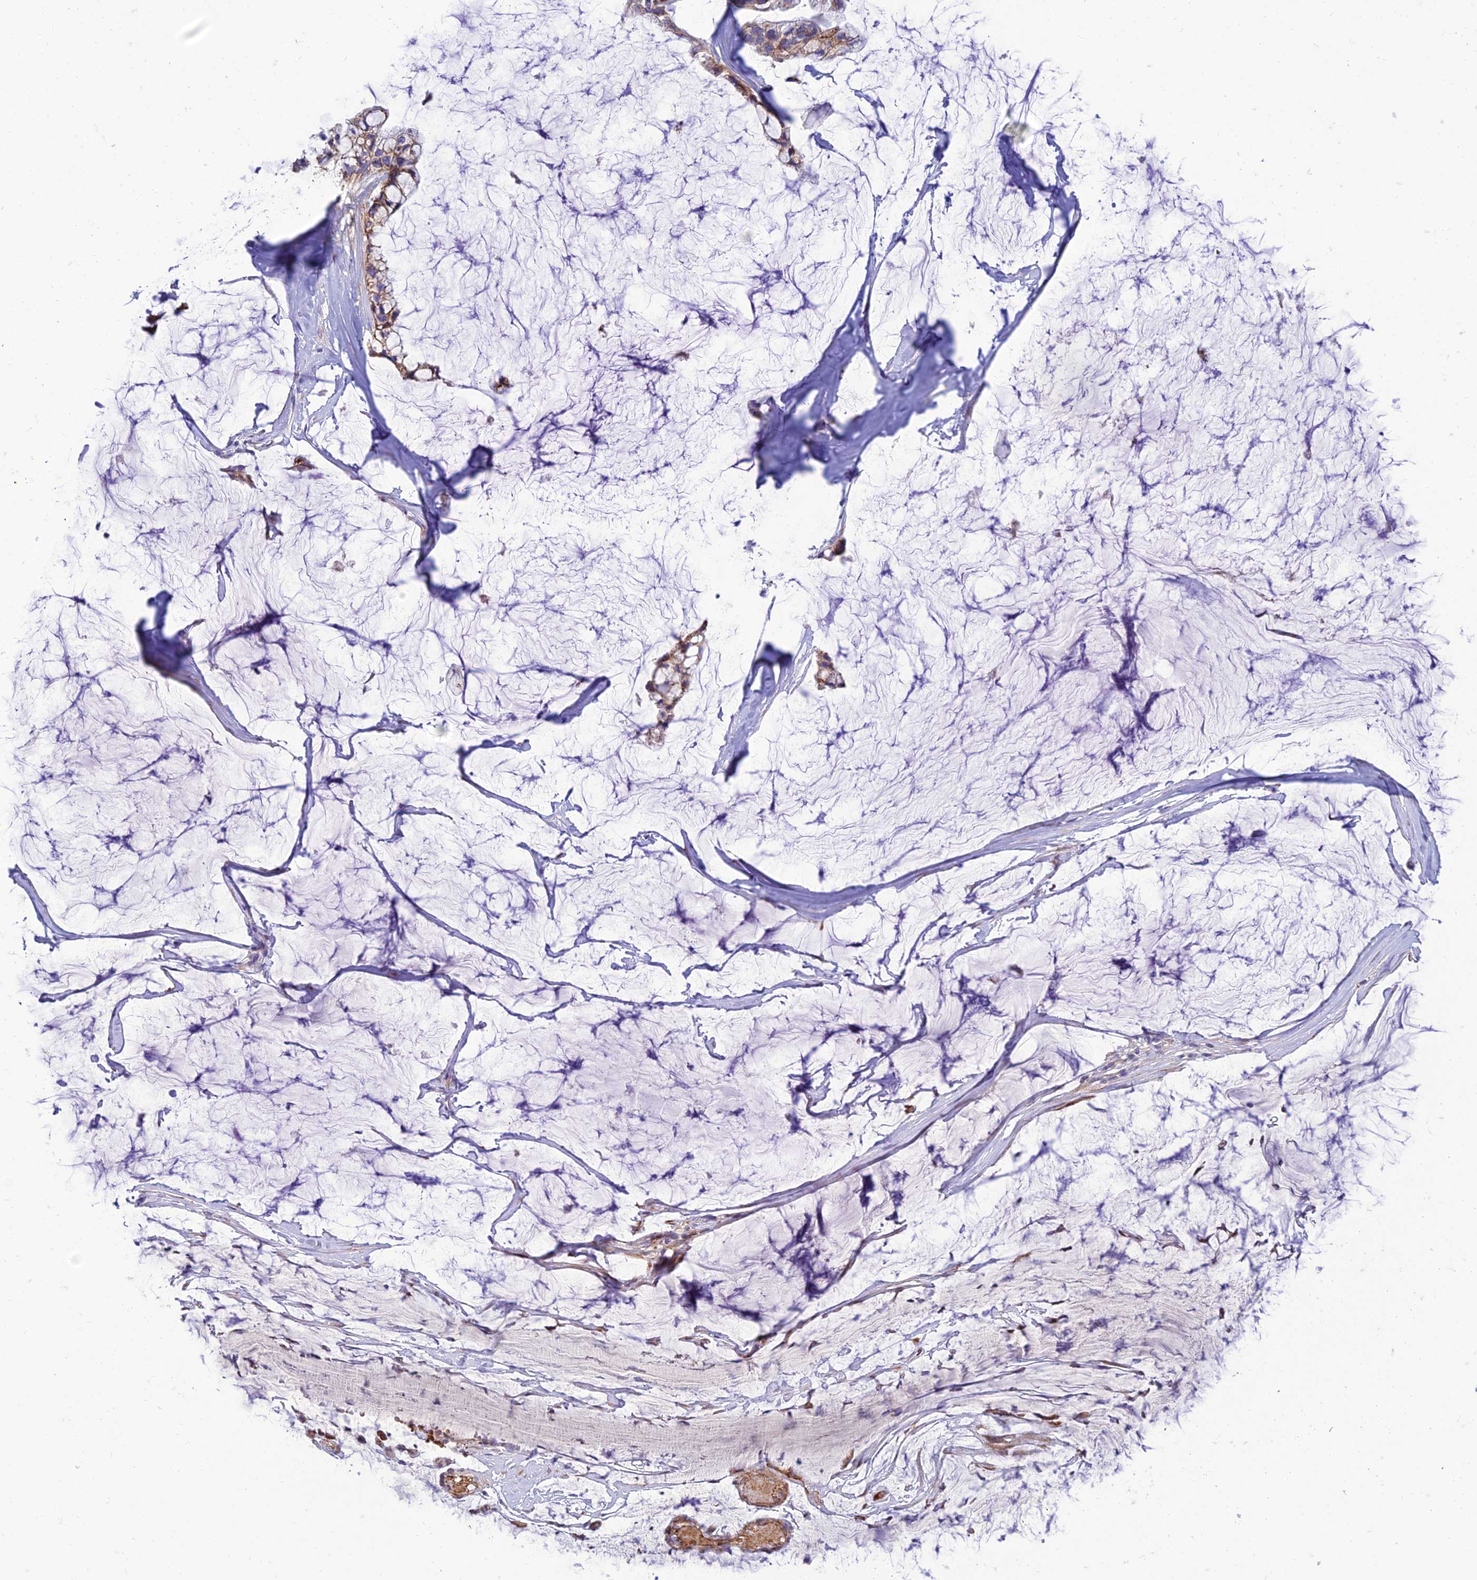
{"staining": {"intensity": "moderate", "quantity": ">75%", "location": "cytoplasmic/membranous"}, "tissue": "ovarian cancer", "cell_type": "Tumor cells", "image_type": "cancer", "snomed": [{"axis": "morphology", "description": "Cystadenocarcinoma, mucinous, NOS"}, {"axis": "topography", "description": "Ovary"}], "caption": "Ovarian cancer (mucinous cystadenocarcinoma) stained with DAB IHC displays medium levels of moderate cytoplasmic/membranous staining in about >75% of tumor cells.", "gene": "SEL1L3", "patient": {"sex": "female", "age": 39}}